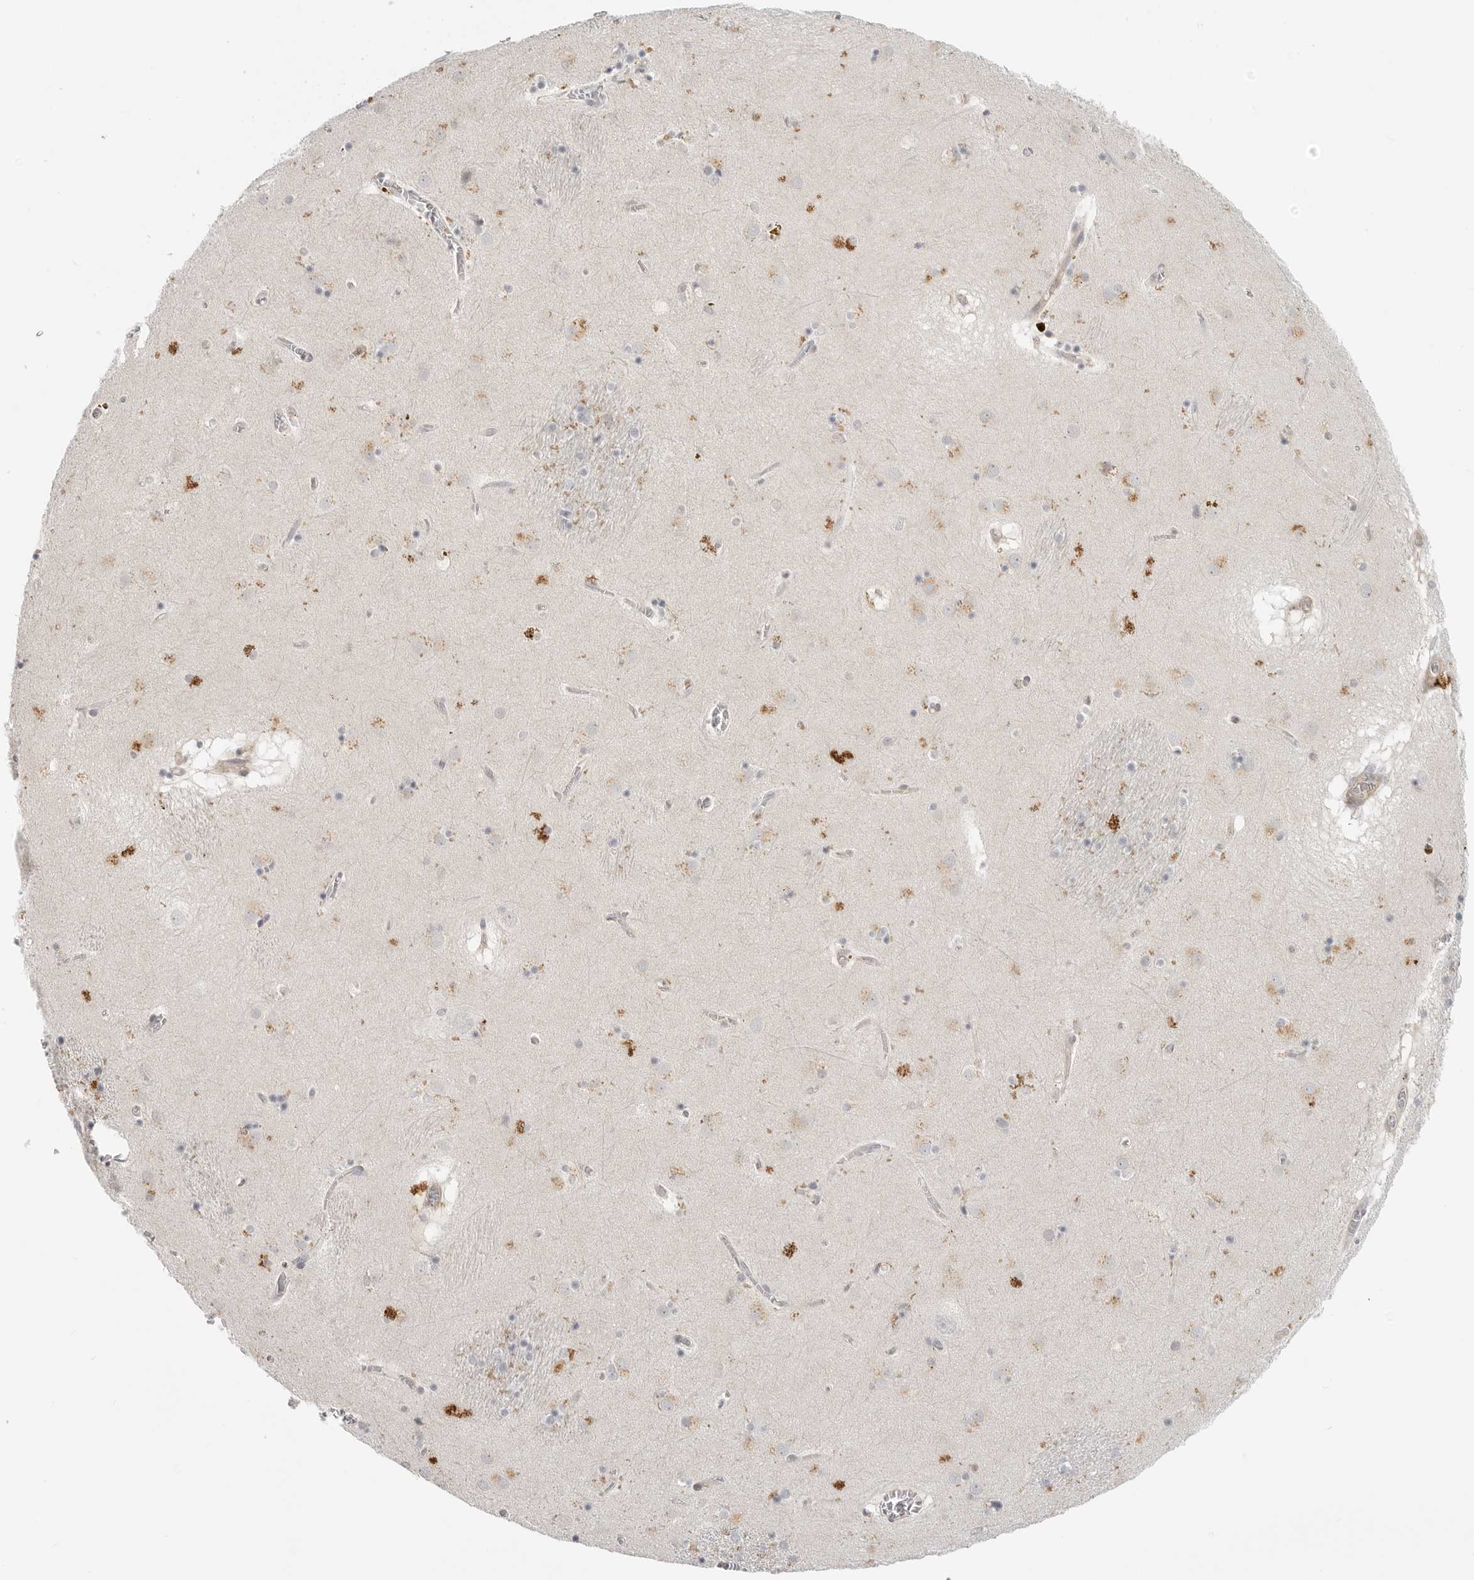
{"staining": {"intensity": "negative", "quantity": "none", "location": "none"}, "tissue": "caudate", "cell_type": "Glial cells", "image_type": "normal", "snomed": [{"axis": "morphology", "description": "Normal tissue, NOS"}, {"axis": "topography", "description": "Lateral ventricle wall"}], "caption": "The IHC image has no significant positivity in glial cells of caudate.", "gene": "SH3KBP1", "patient": {"sex": "male", "age": 70}}